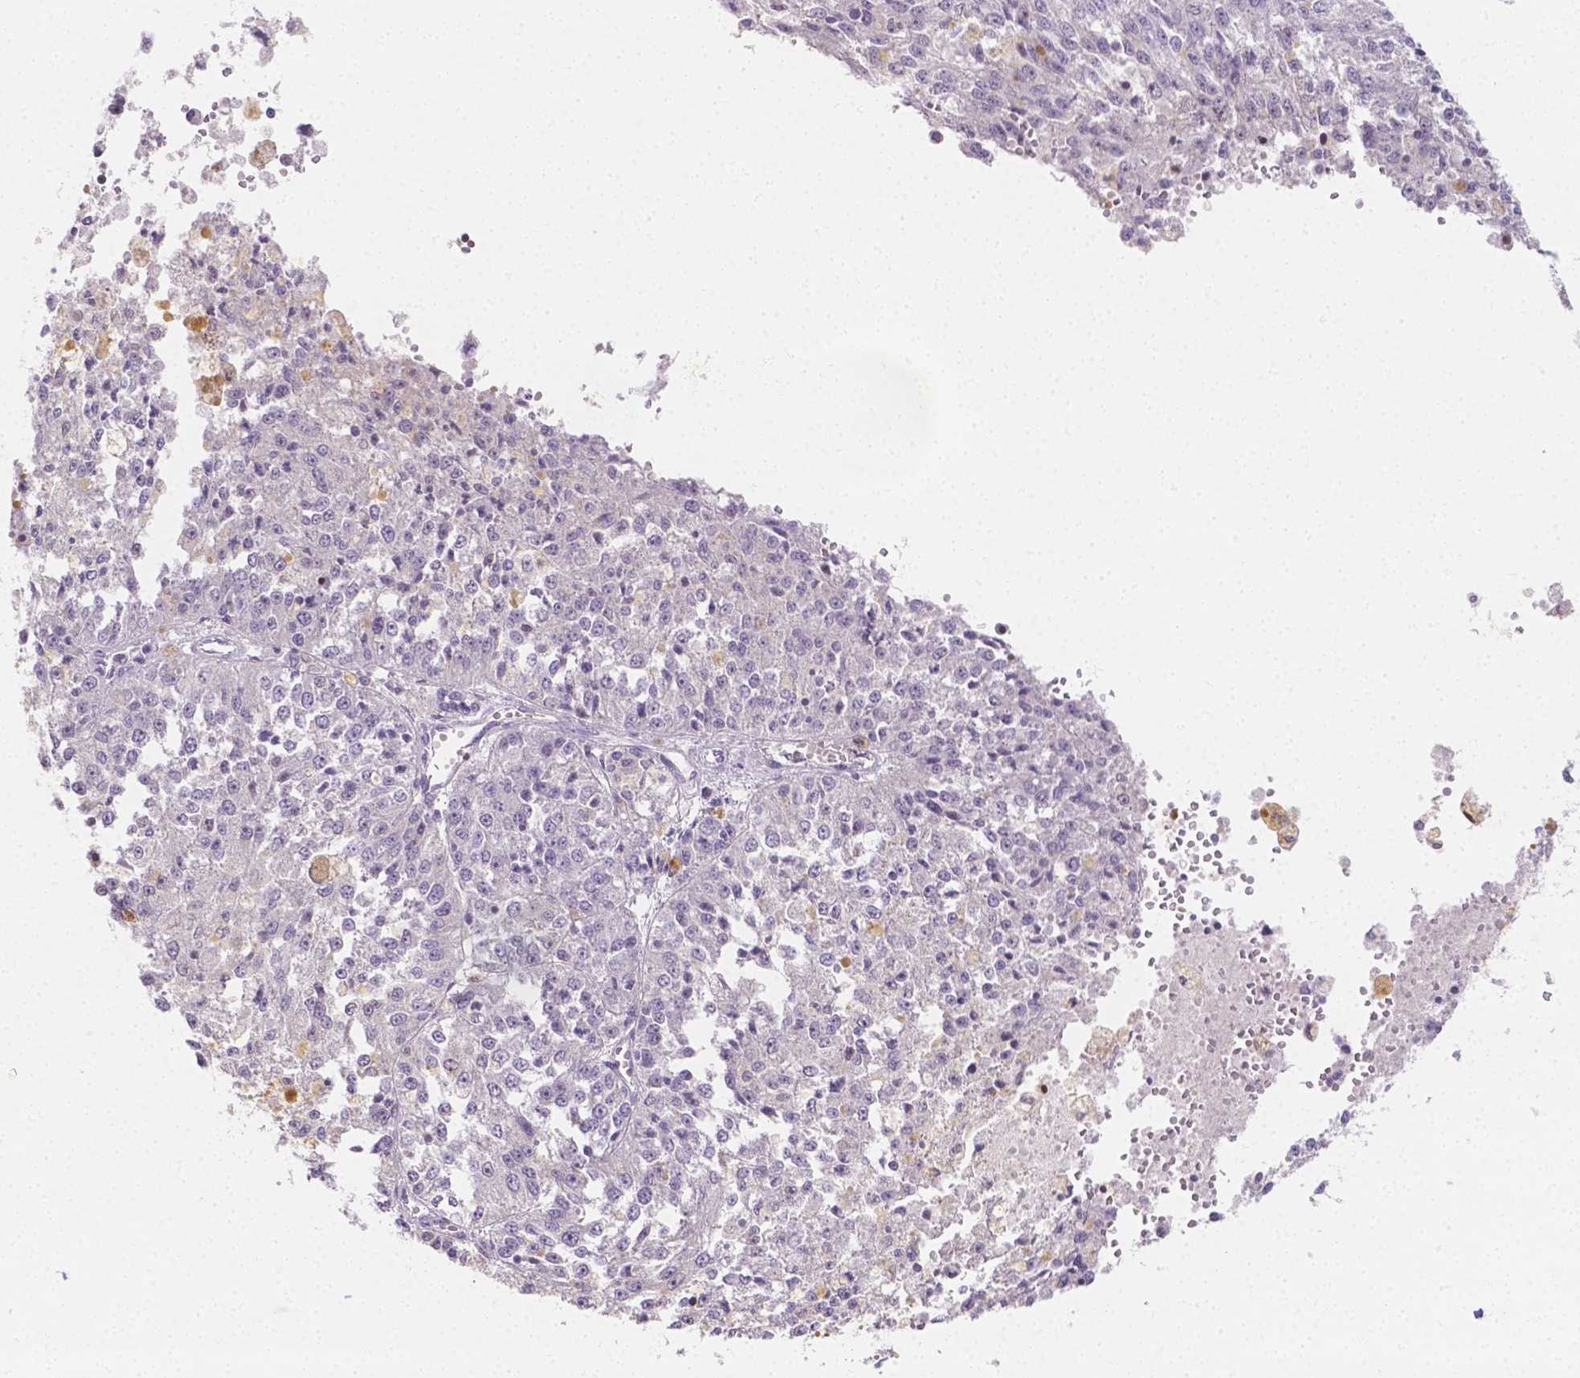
{"staining": {"intensity": "negative", "quantity": "none", "location": "none"}, "tissue": "melanoma", "cell_type": "Tumor cells", "image_type": "cancer", "snomed": [{"axis": "morphology", "description": "Malignant melanoma, Metastatic site"}, {"axis": "topography", "description": "Lymph node"}], "caption": "Tumor cells show no significant positivity in melanoma.", "gene": "SGTB", "patient": {"sex": "female", "age": 64}}